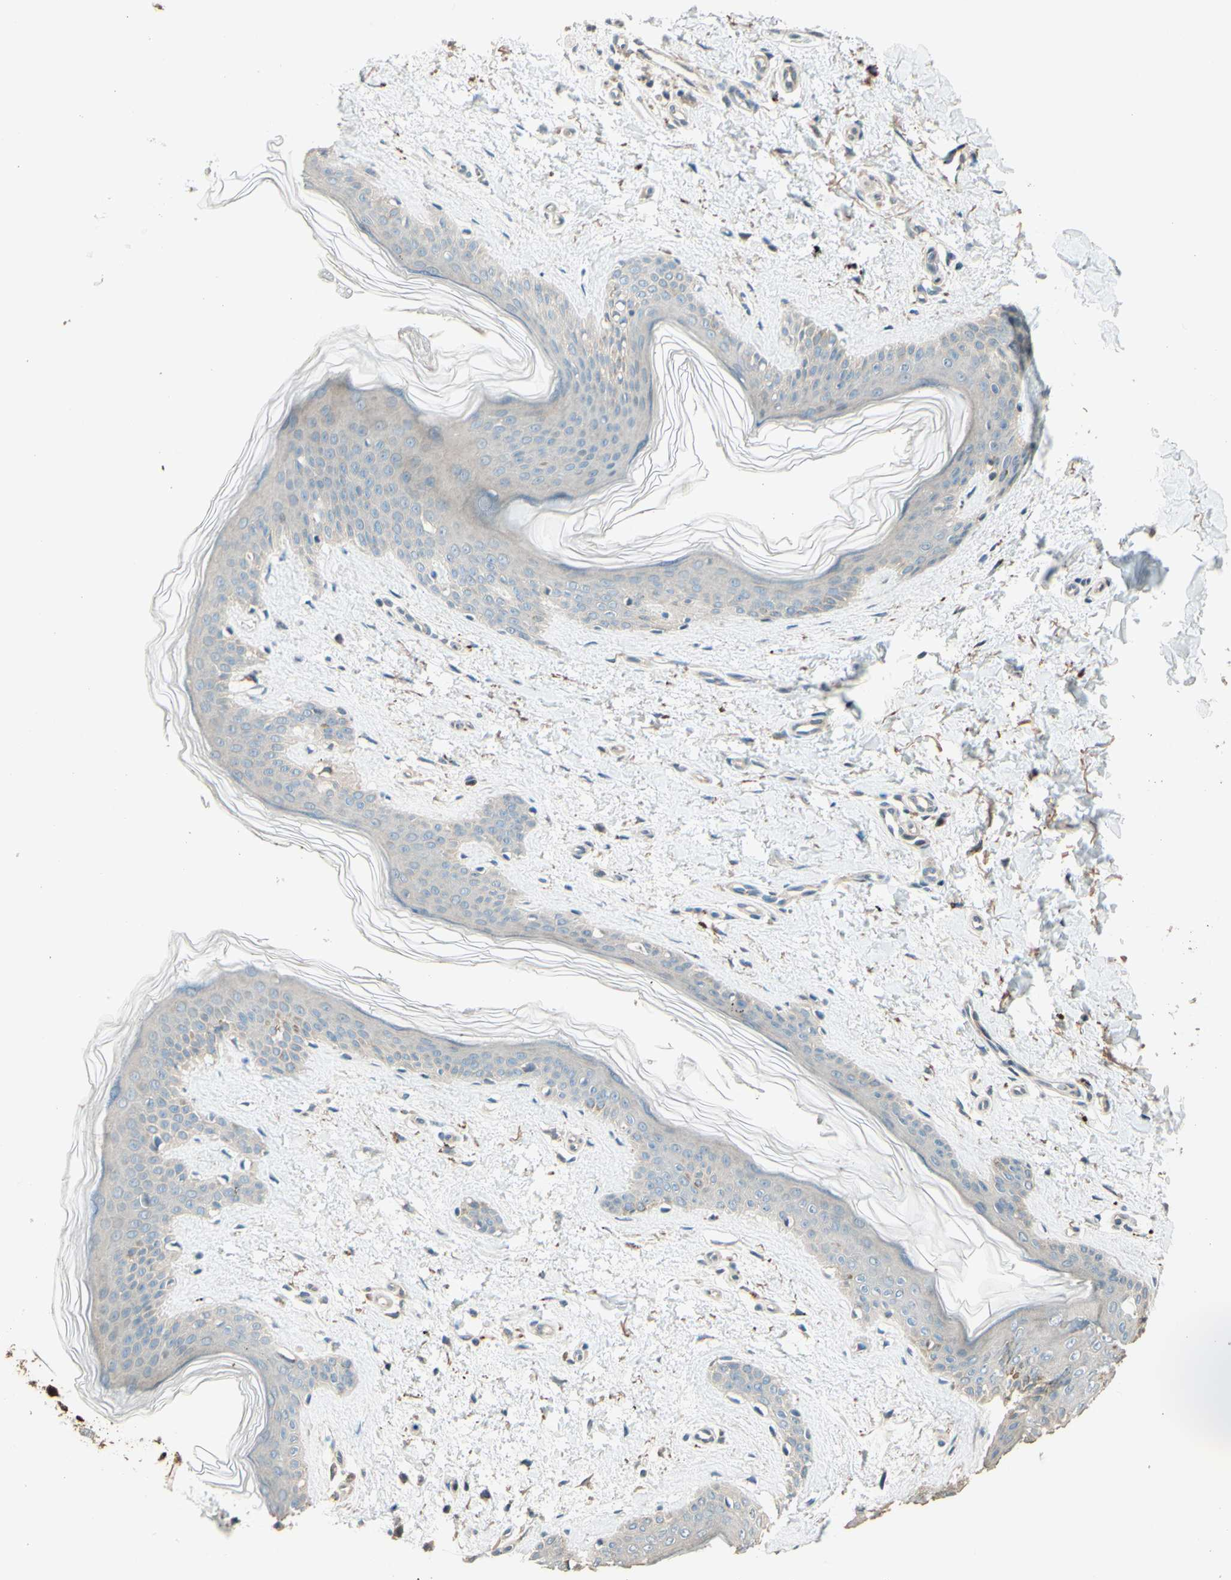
{"staining": {"intensity": "weak", "quantity": ">75%", "location": "cytoplasmic/membranous"}, "tissue": "skin", "cell_type": "Fibroblasts", "image_type": "normal", "snomed": [{"axis": "morphology", "description": "Normal tissue, NOS"}, {"axis": "topography", "description": "Skin"}], "caption": "Immunohistochemical staining of normal human skin displays low levels of weak cytoplasmic/membranous expression in about >75% of fibroblasts. Nuclei are stained in blue.", "gene": "RNF19A", "patient": {"sex": "female", "age": 41}}